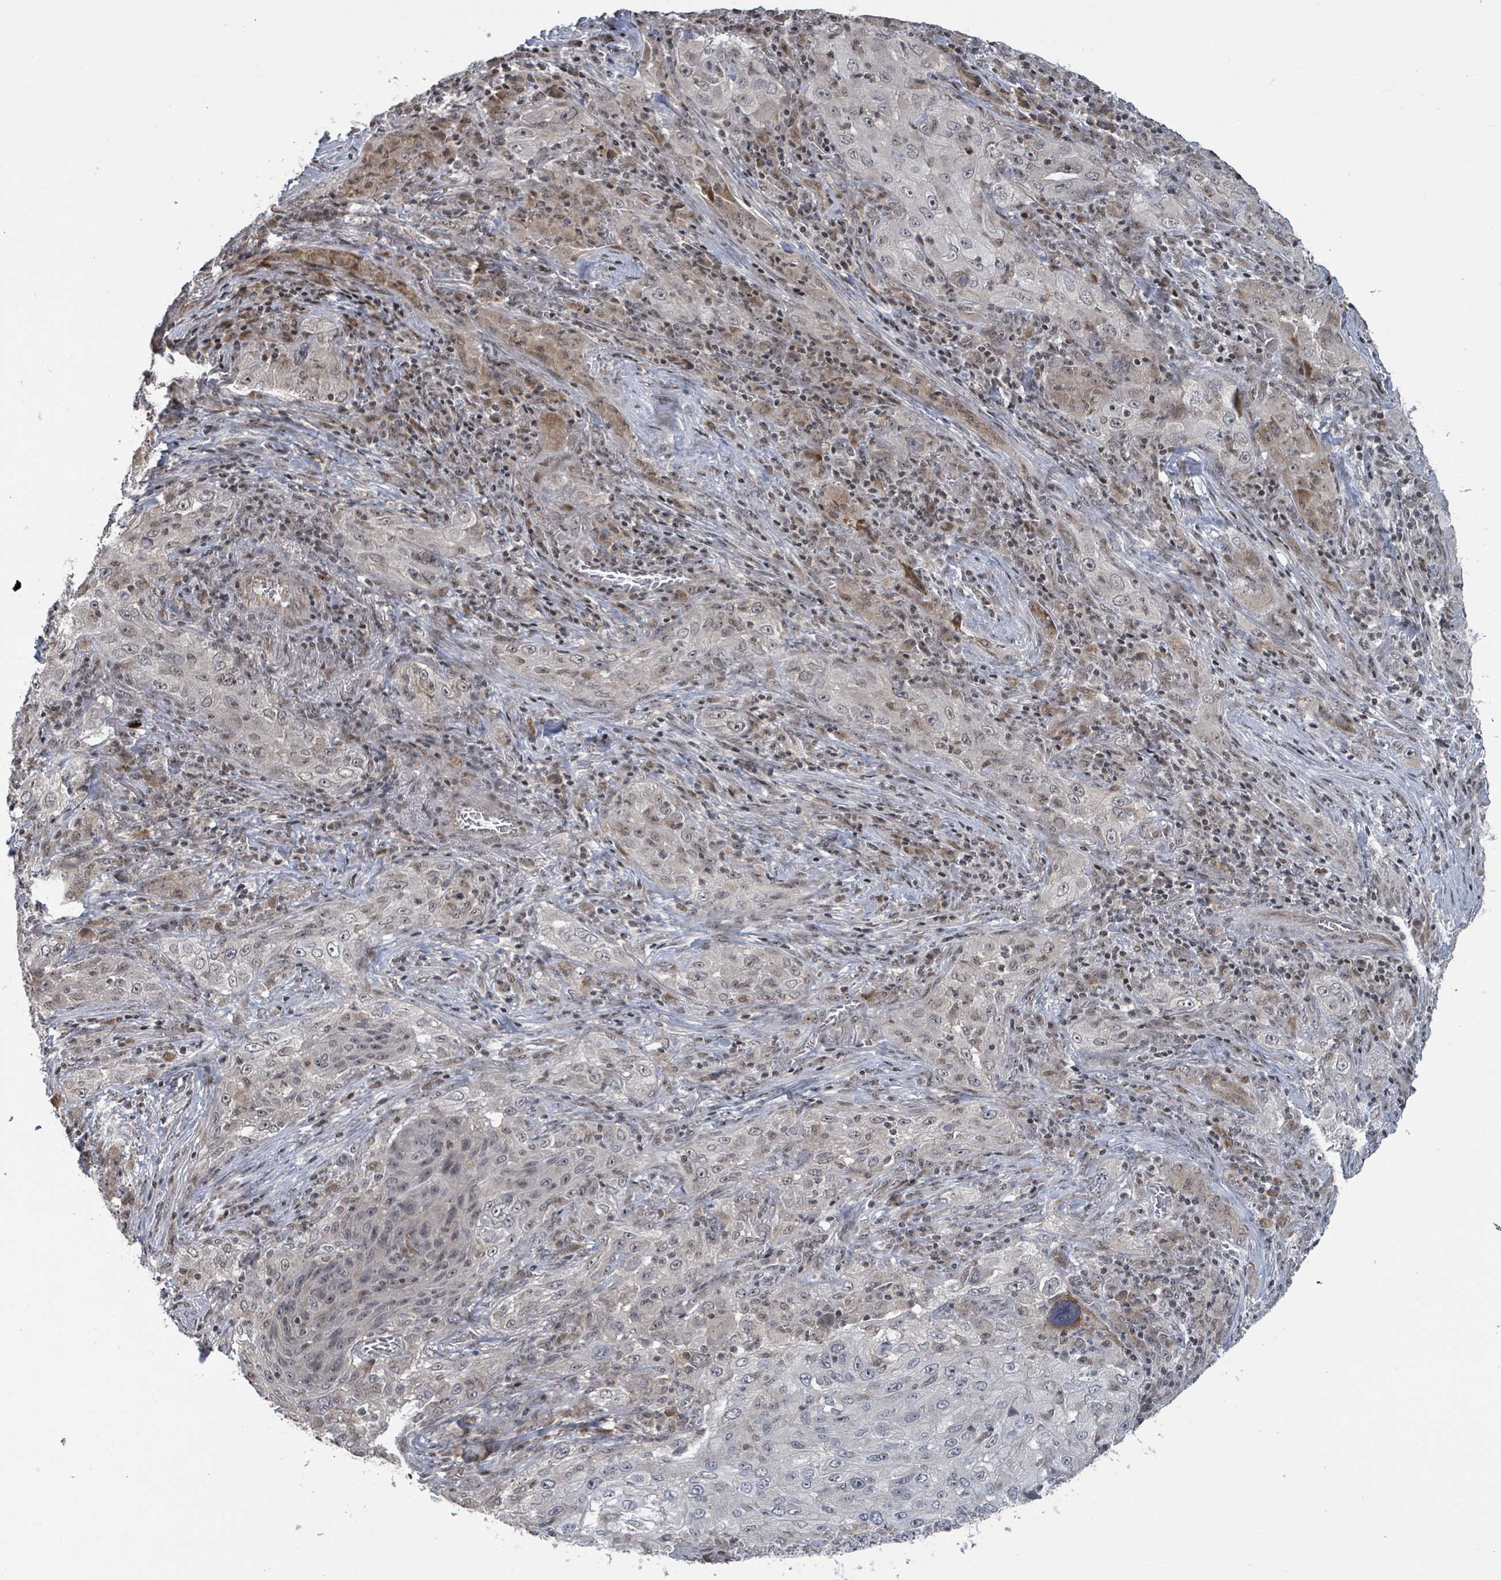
{"staining": {"intensity": "weak", "quantity": "25%-75%", "location": "nuclear"}, "tissue": "lung cancer", "cell_type": "Tumor cells", "image_type": "cancer", "snomed": [{"axis": "morphology", "description": "Squamous cell carcinoma, NOS"}, {"axis": "topography", "description": "Lung"}], "caption": "A micrograph of human lung cancer stained for a protein demonstrates weak nuclear brown staining in tumor cells.", "gene": "ZBTB14", "patient": {"sex": "female", "age": 69}}